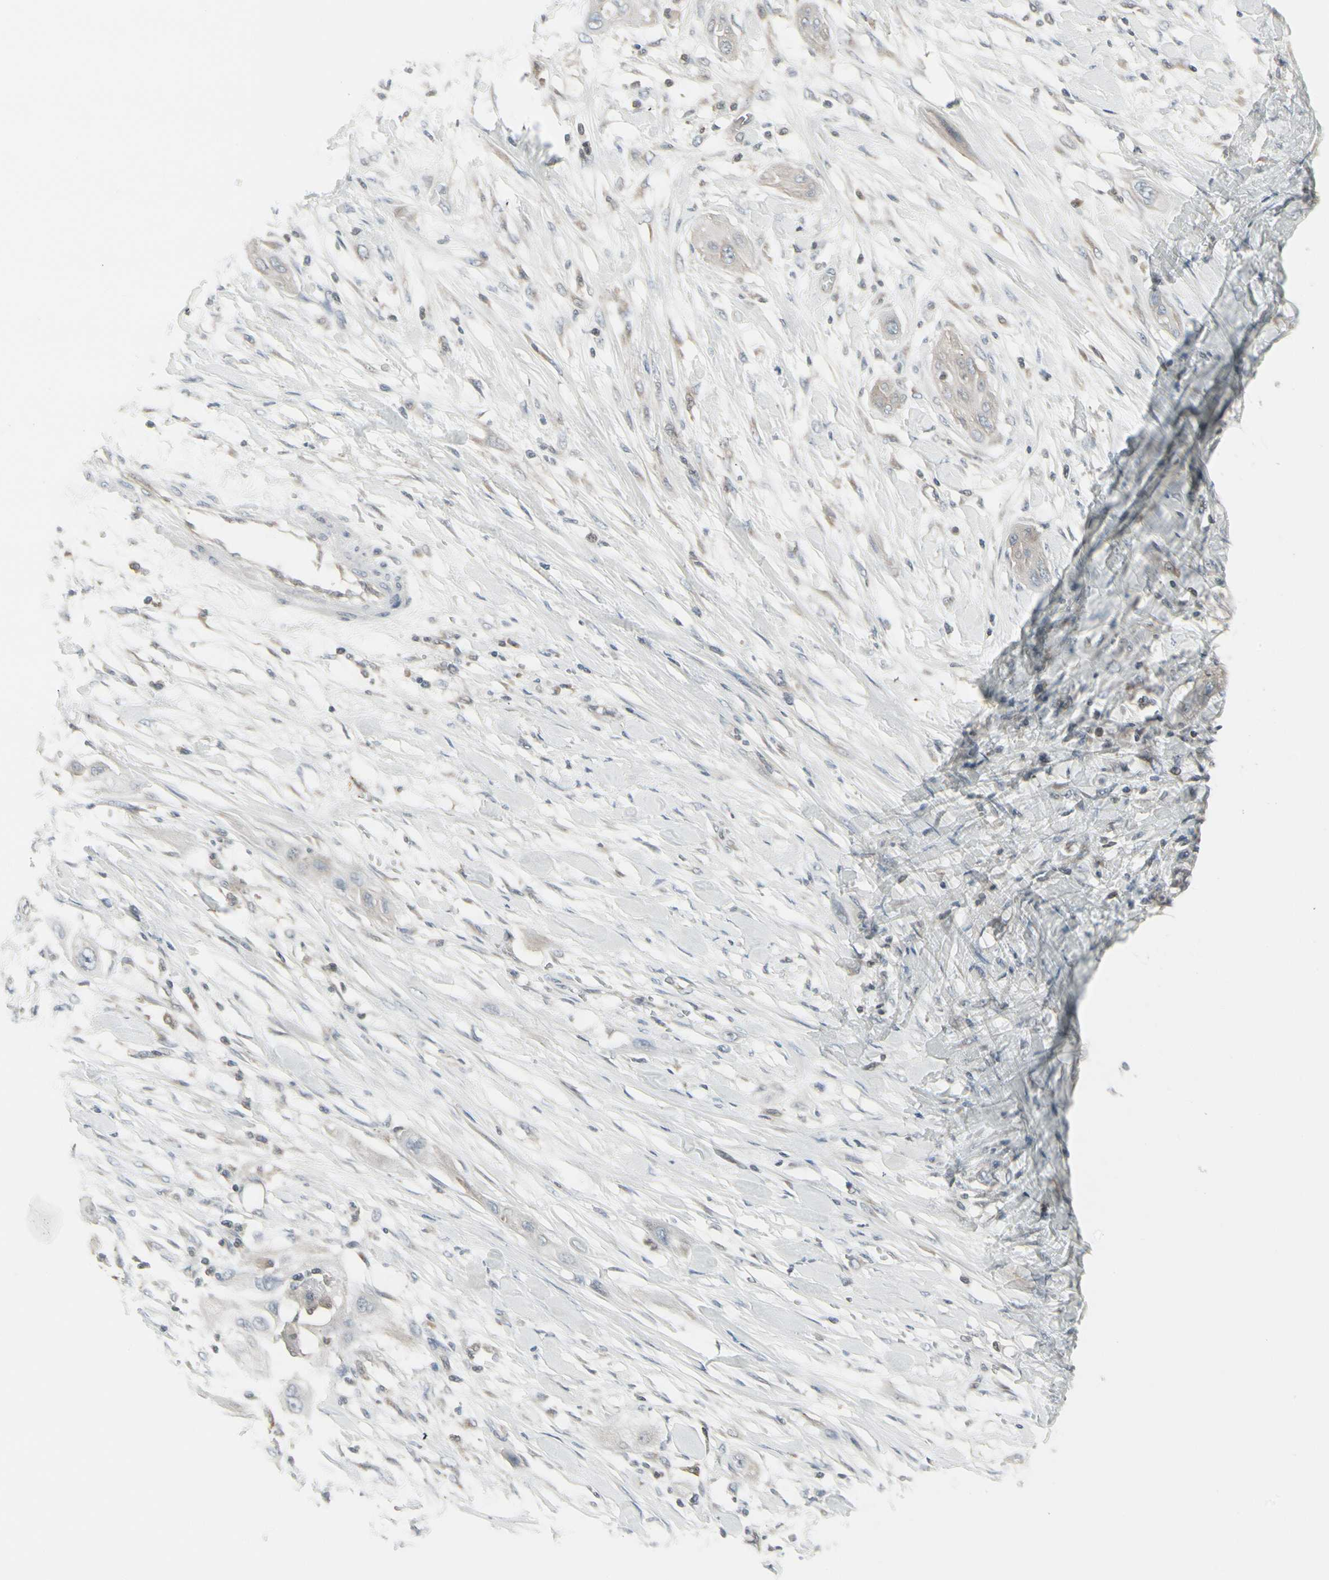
{"staining": {"intensity": "negative", "quantity": "none", "location": "none"}, "tissue": "lung cancer", "cell_type": "Tumor cells", "image_type": "cancer", "snomed": [{"axis": "morphology", "description": "Squamous cell carcinoma, NOS"}, {"axis": "topography", "description": "Lung"}], "caption": "Protein analysis of squamous cell carcinoma (lung) reveals no significant positivity in tumor cells.", "gene": "EPS15", "patient": {"sex": "female", "age": 47}}